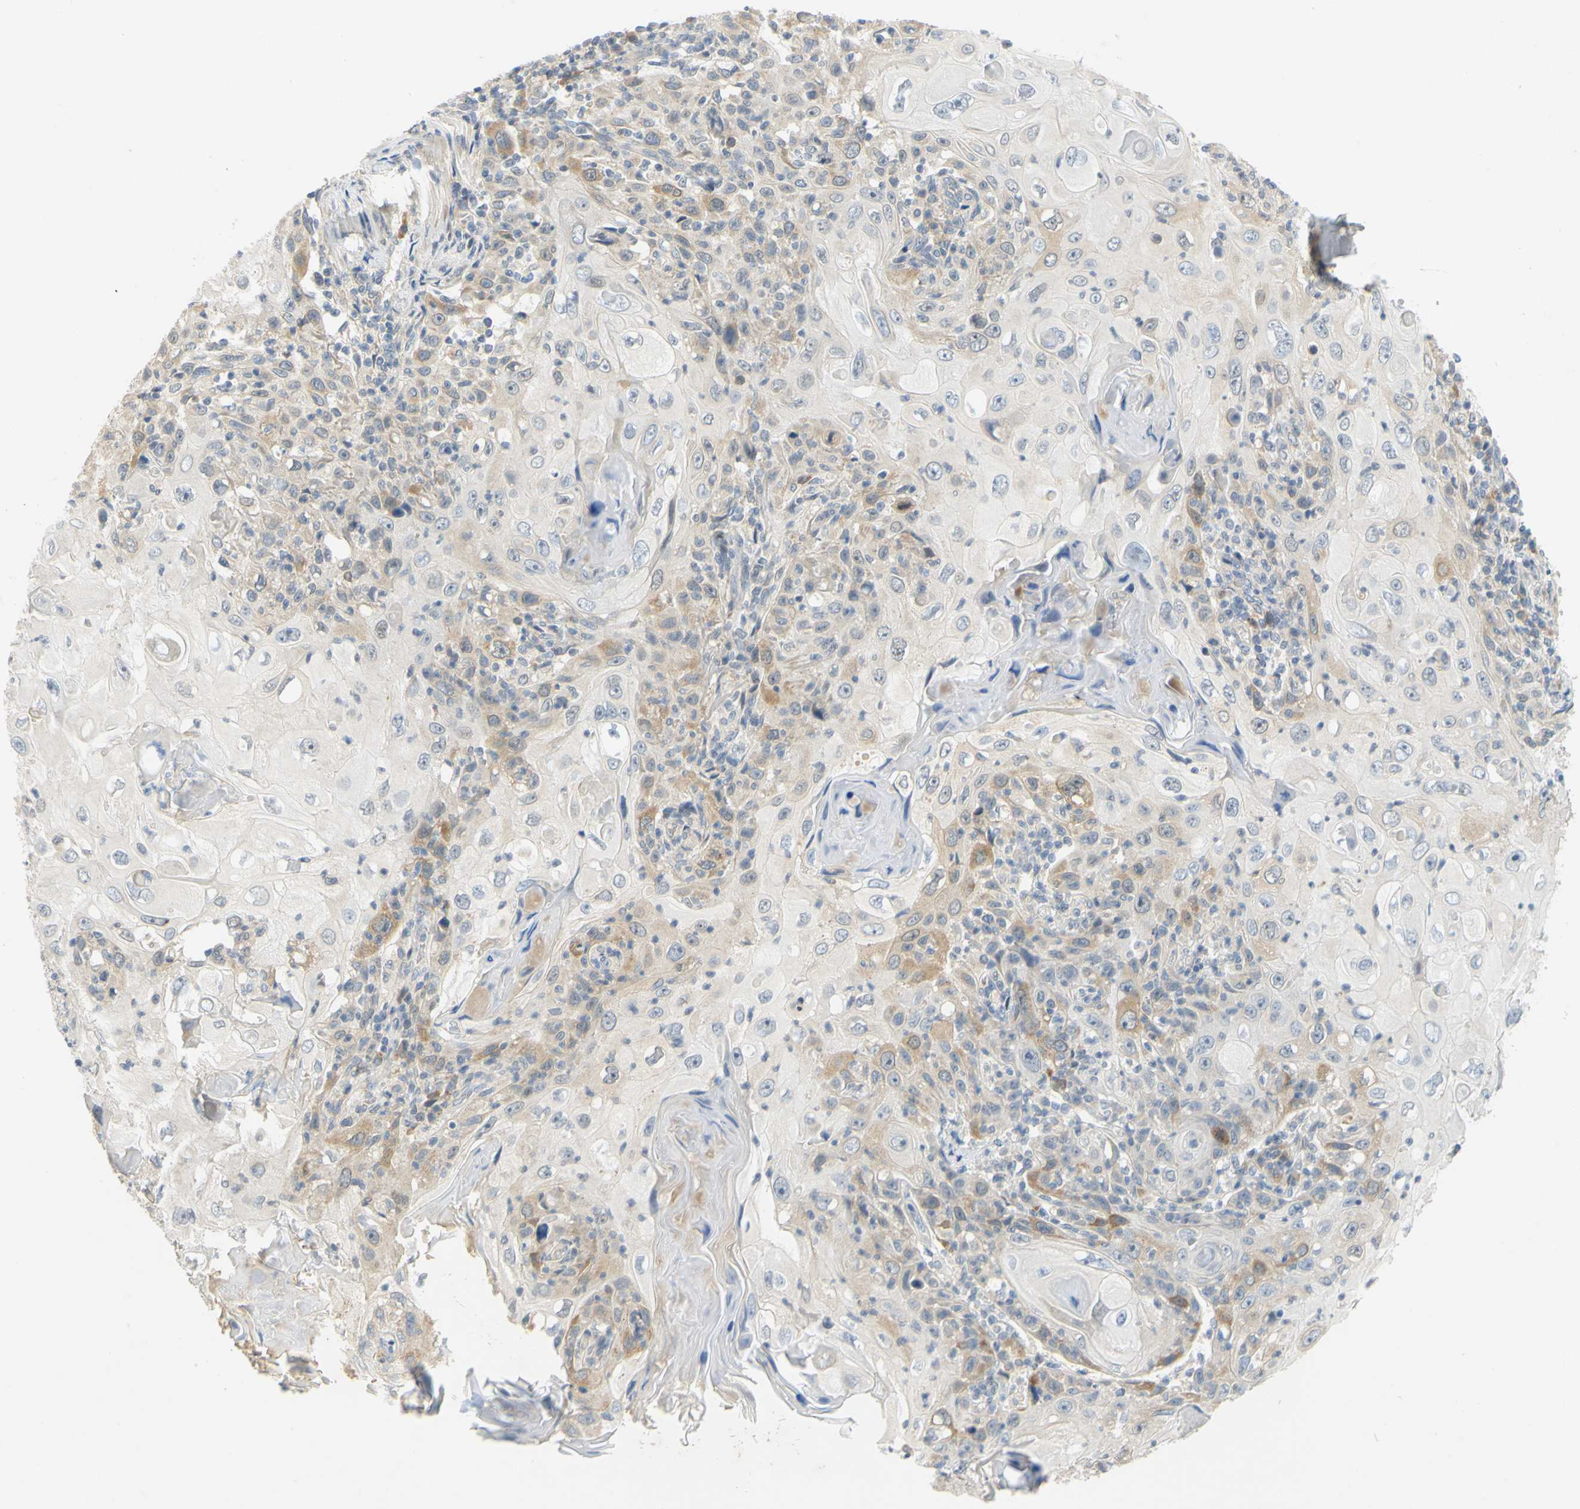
{"staining": {"intensity": "moderate", "quantity": "<25%", "location": "cytoplasmic/membranous"}, "tissue": "skin cancer", "cell_type": "Tumor cells", "image_type": "cancer", "snomed": [{"axis": "morphology", "description": "Squamous cell carcinoma, NOS"}, {"axis": "topography", "description": "Skin"}], "caption": "Immunohistochemical staining of human squamous cell carcinoma (skin) exhibits low levels of moderate cytoplasmic/membranous protein staining in about <25% of tumor cells. (Stains: DAB (3,3'-diaminobenzidine) in brown, nuclei in blue, Microscopy: brightfield microscopy at high magnification).", "gene": "CCNB2", "patient": {"sex": "female", "age": 88}}